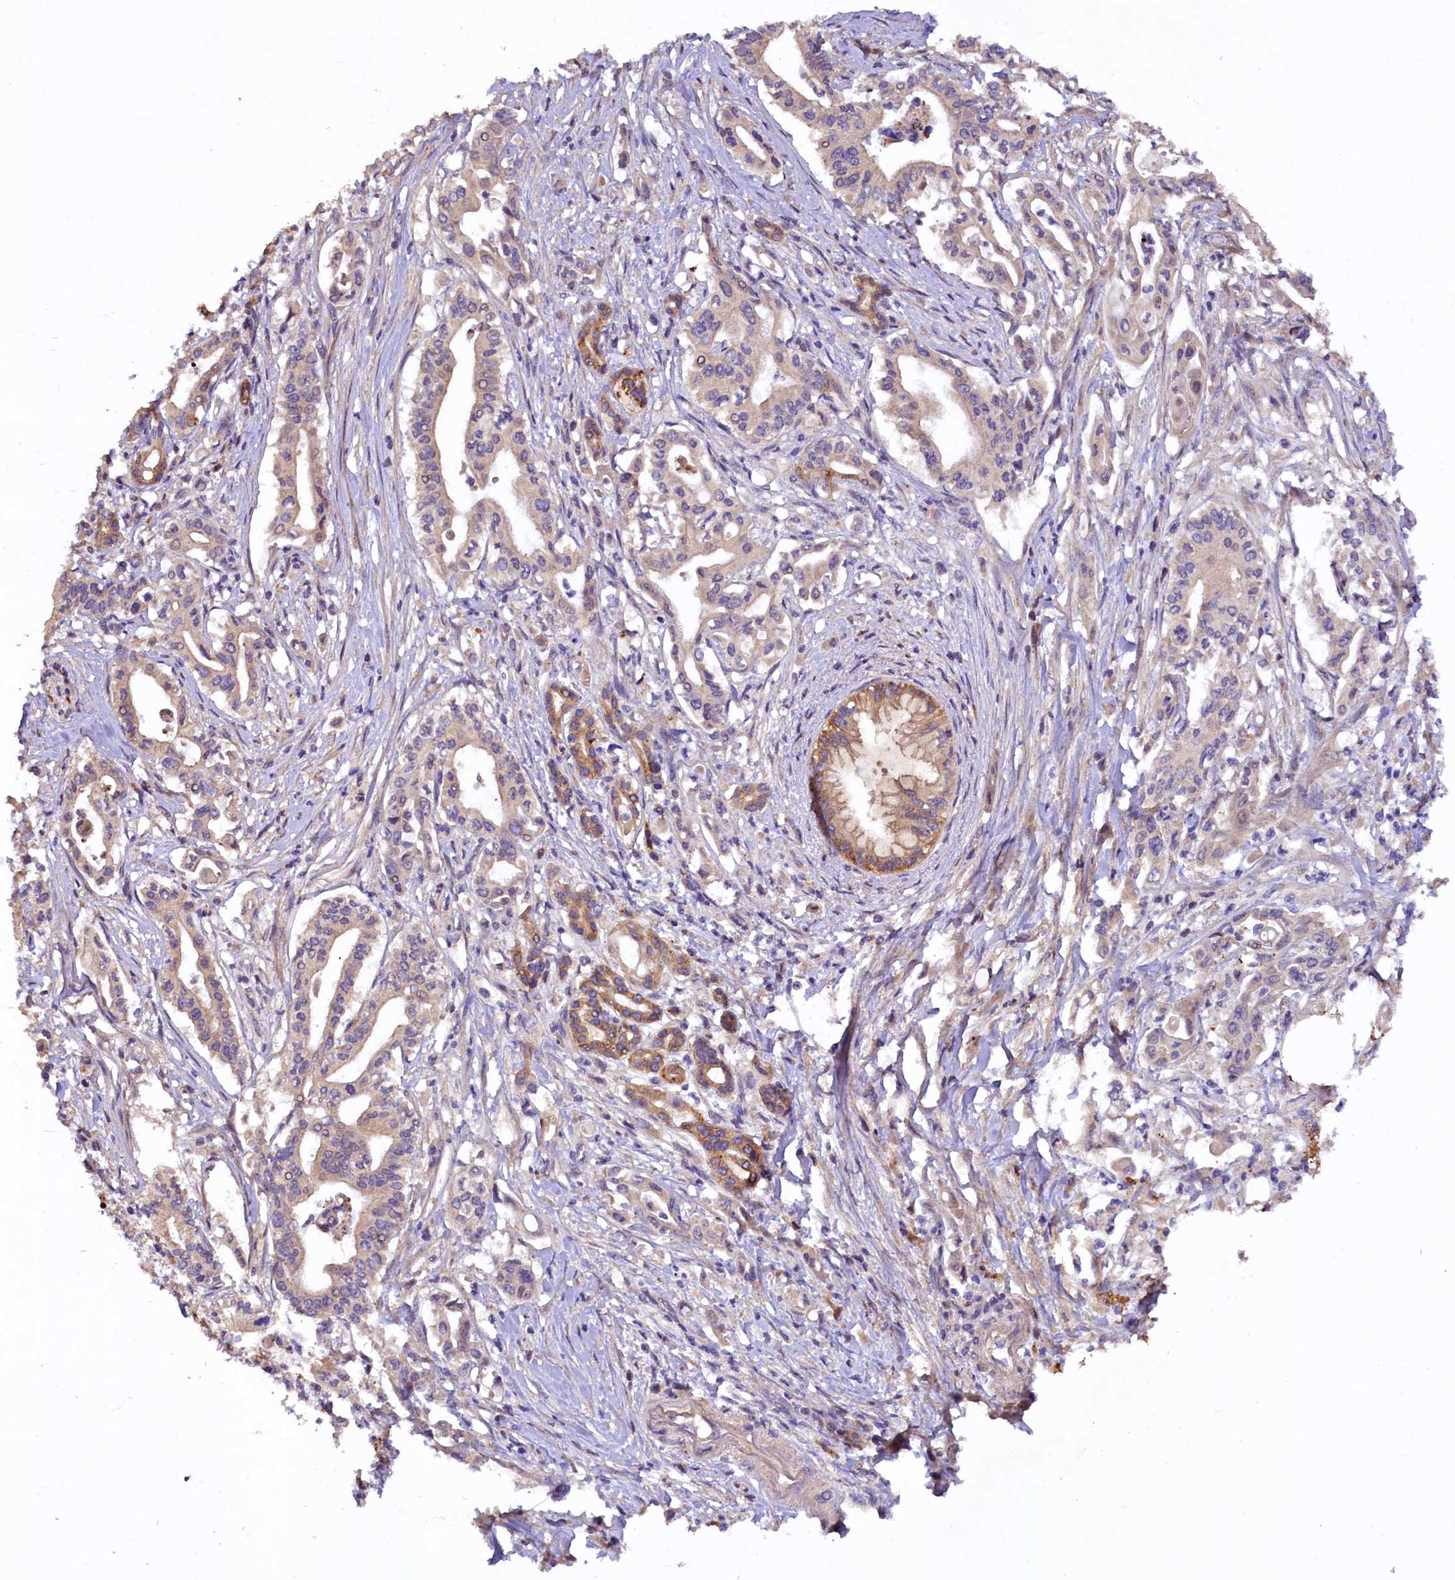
{"staining": {"intensity": "weak", "quantity": ">75%", "location": "cytoplasmic/membranous"}, "tissue": "pancreatic cancer", "cell_type": "Tumor cells", "image_type": "cancer", "snomed": [{"axis": "morphology", "description": "Adenocarcinoma, NOS"}, {"axis": "topography", "description": "Pancreas"}], "caption": "Human adenocarcinoma (pancreatic) stained with a protein marker exhibits weak staining in tumor cells.", "gene": "PLXNB1", "patient": {"sex": "female", "age": 66}}